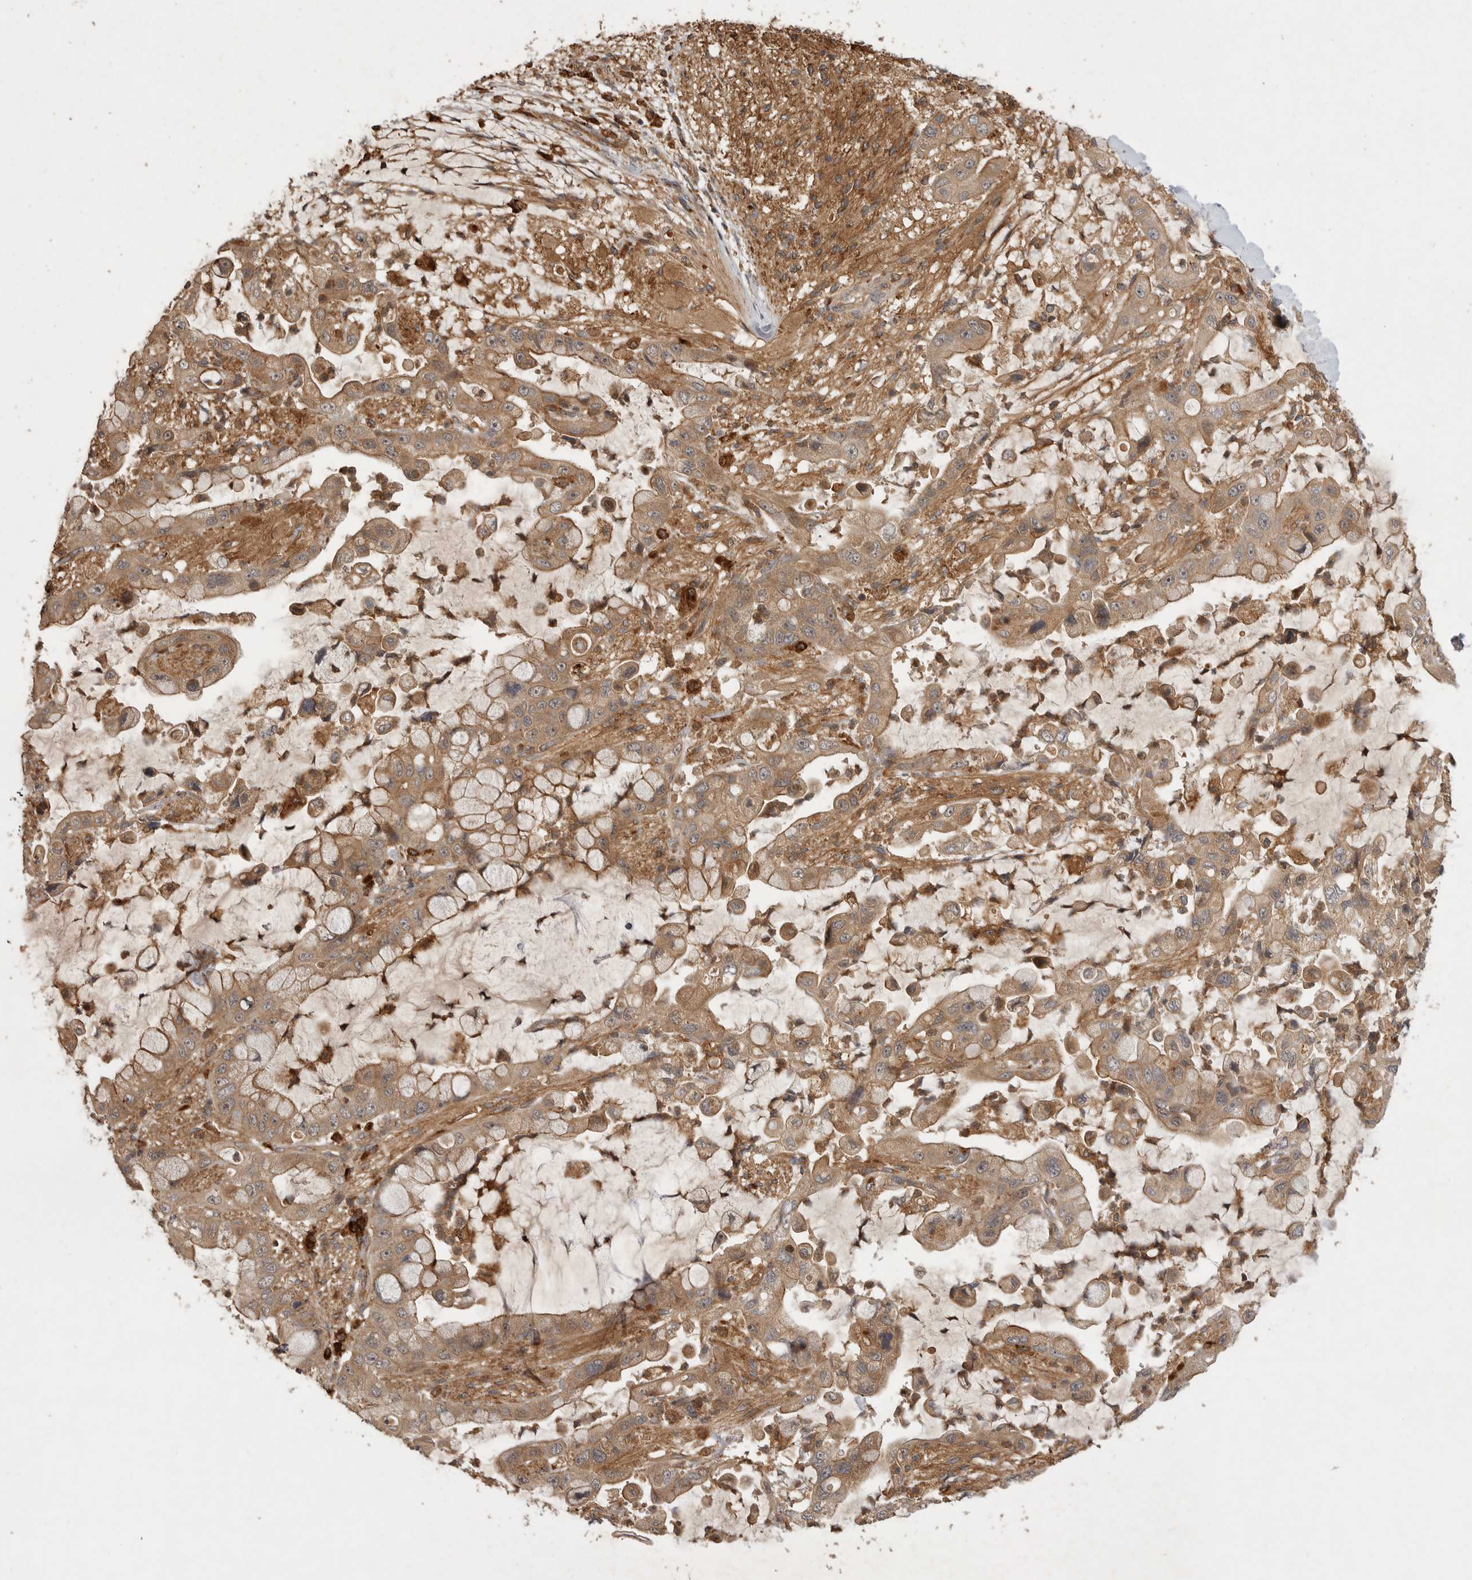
{"staining": {"intensity": "moderate", "quantity": ">75%", "location": "cytoplasmic/membranous"}, "tissue": "liver cancer", "cell_type": "Tumor cells", "image_type": "cancer", "snomed": [{"axis": "morphology", "description": "Cholangiocarcinoma"}, {"axis": "topography", "description": "Liver"}], "caption": "Protein staining reveals moderate cytoplasmic/membranous expression in about >75% of tumor cells in cholangiocarcinoma (liver).", "gene": "ZNF232", "patient": {"sex": "female", "age": 54}}